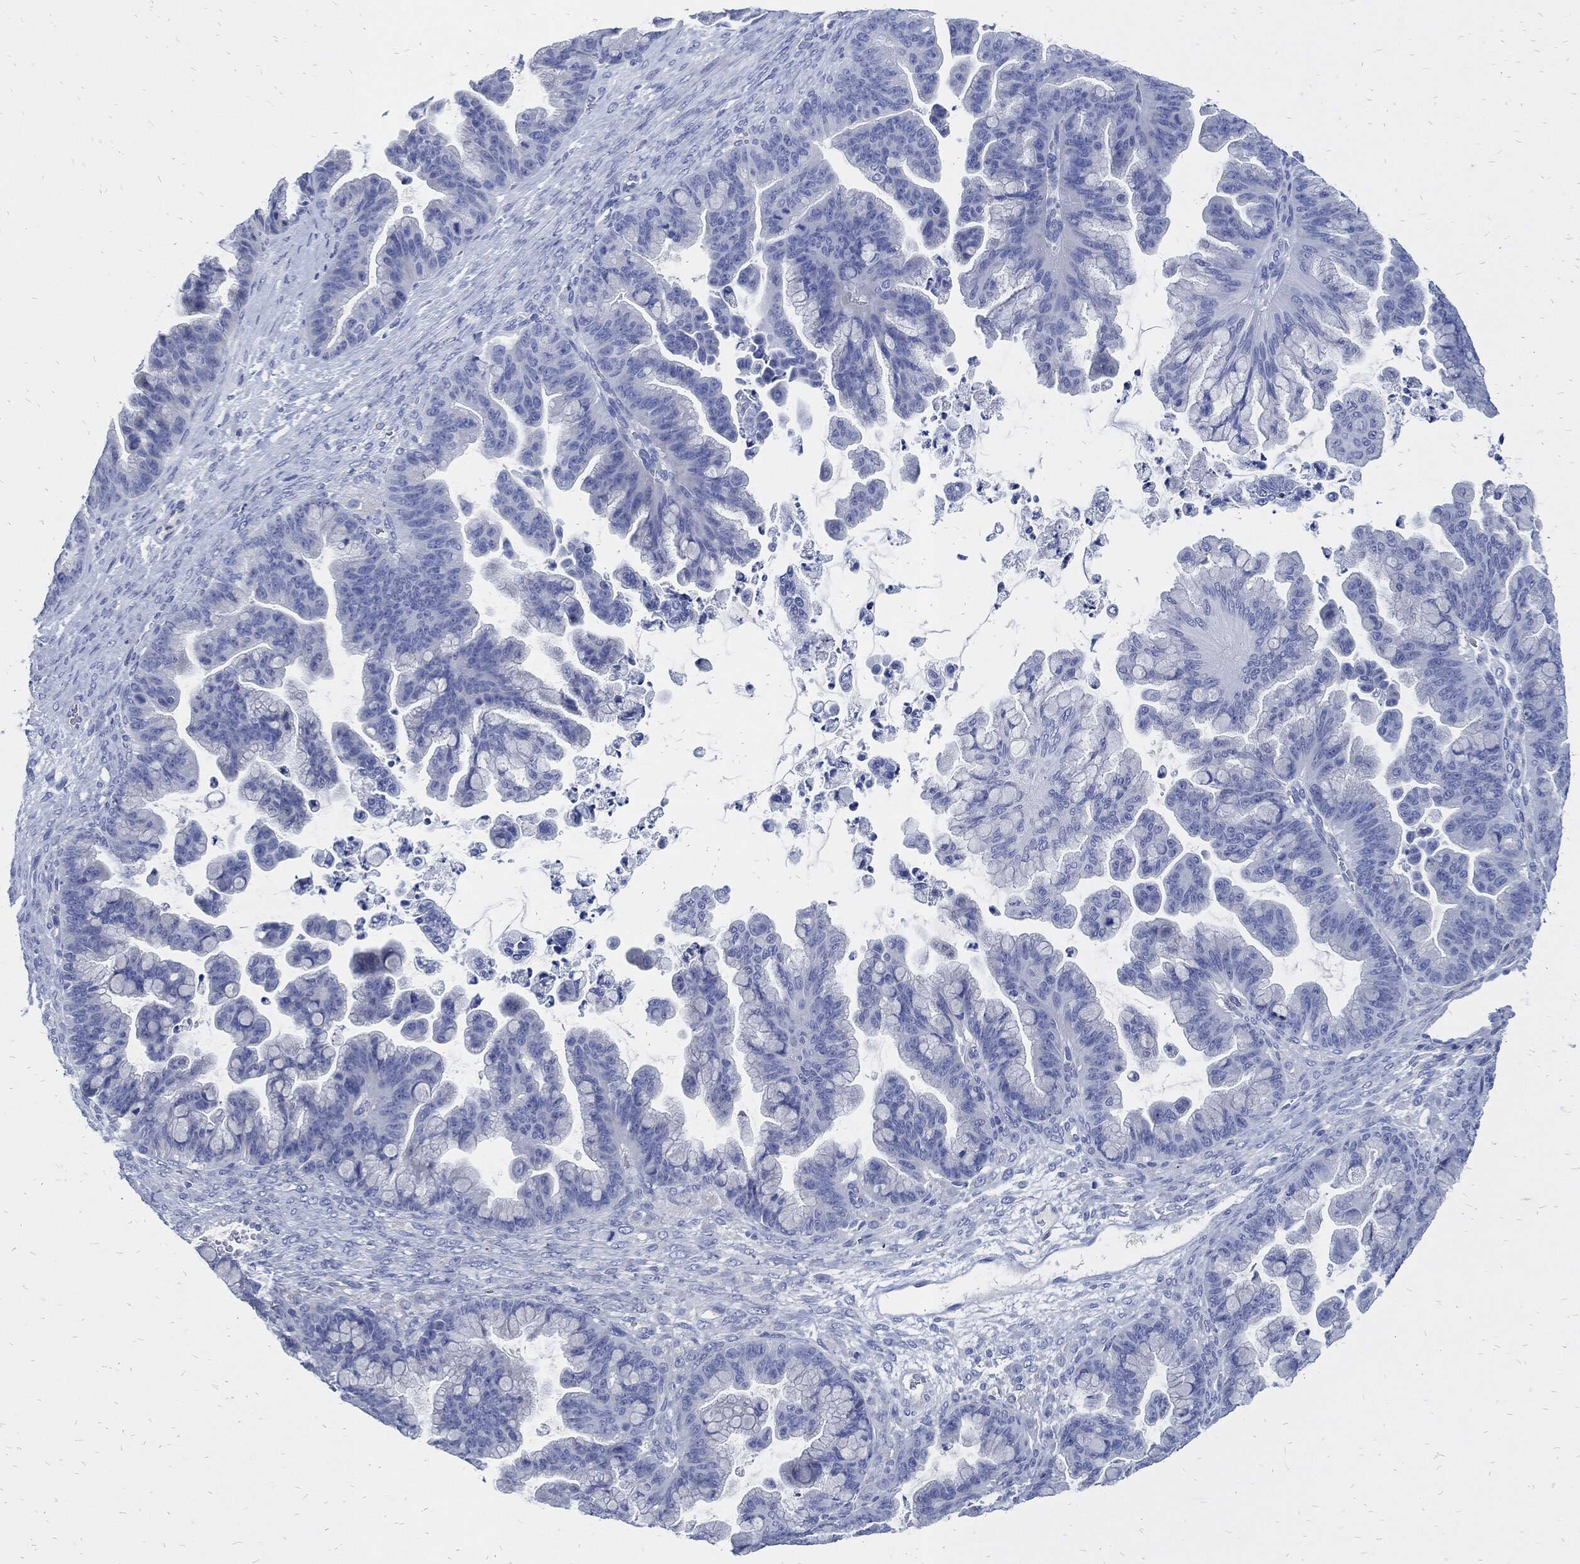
{"staining": {"intensity": "negative", "quantity": "none", "location": "none"}, "tissue": "ovarian cancer", "cell_type": "Tumor cells", "image_type": "cancer", "snomed": [{"axis": "morphology", "description": "Cystadenocarcinoma, mucinous, NOS"}, {"axis": "topography", "description": "Ovary"}], "caption": "Immunohistochemistry of human ovarian mucinous cystadenocarcinoma displays no staining in tumor cells.", "gene": "FABP4", "patient": {"sex": "female", "age": 67}}